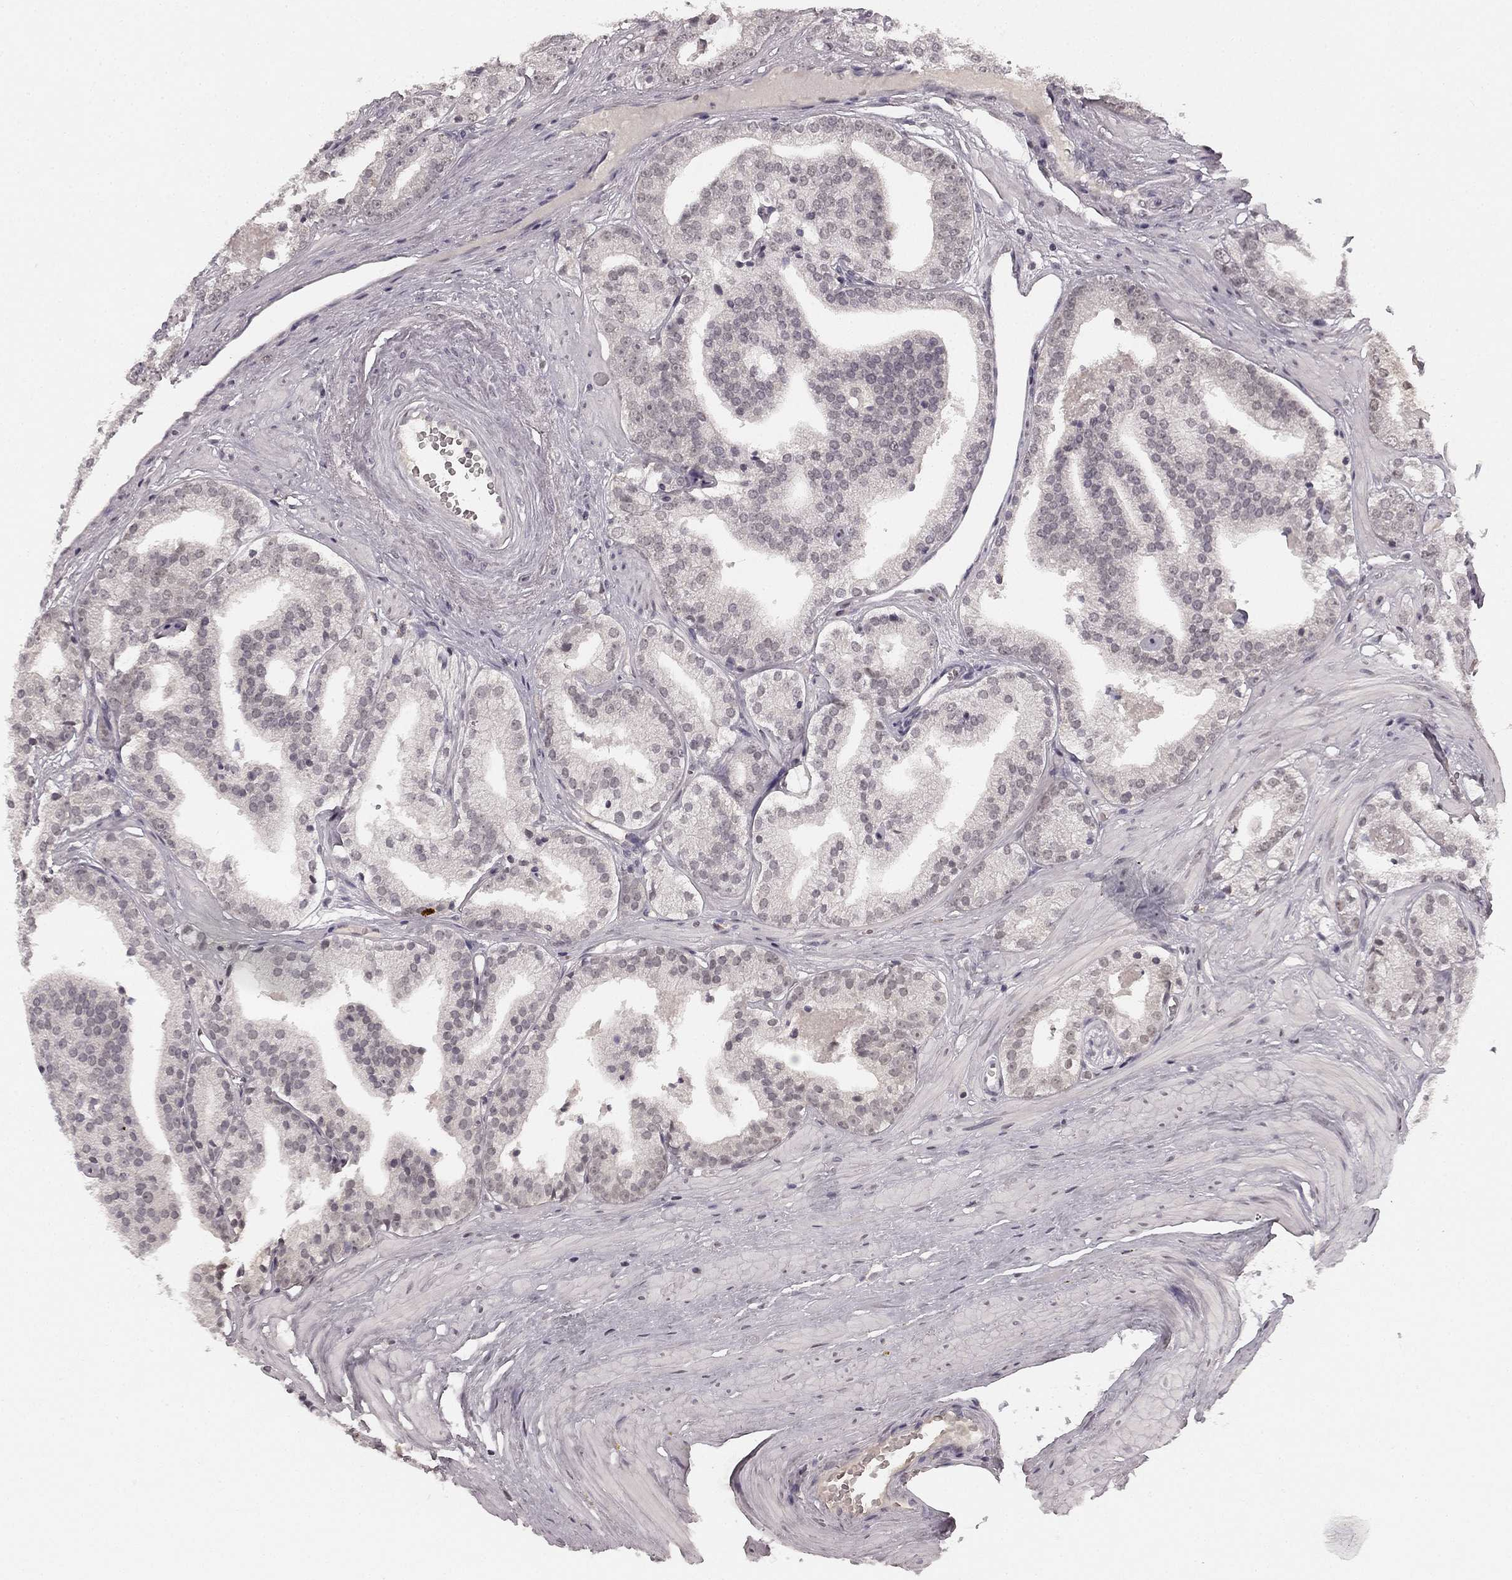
{"staining": {"intensity": "strong", "quantity": "<25%", "location": "cytoplasmic/membranous"}, "tissue": "prostate cancer", "cell_type": "Tumor cells", "image_type": "cancer", "snomed": [{"axis": "morphology", "description": "Adenocarcinoma, Low grade"}, {"axis": "topography", "description": "Prostate"}], "caption": "A high-resolution histopathology image shows IHC staining of prostate cancer, which reveals strong cytoplasmic/membranous expression in about <25% of tumor cells.", "gene": "HCN4", "patient": {"sex": "male", "age": 60}}